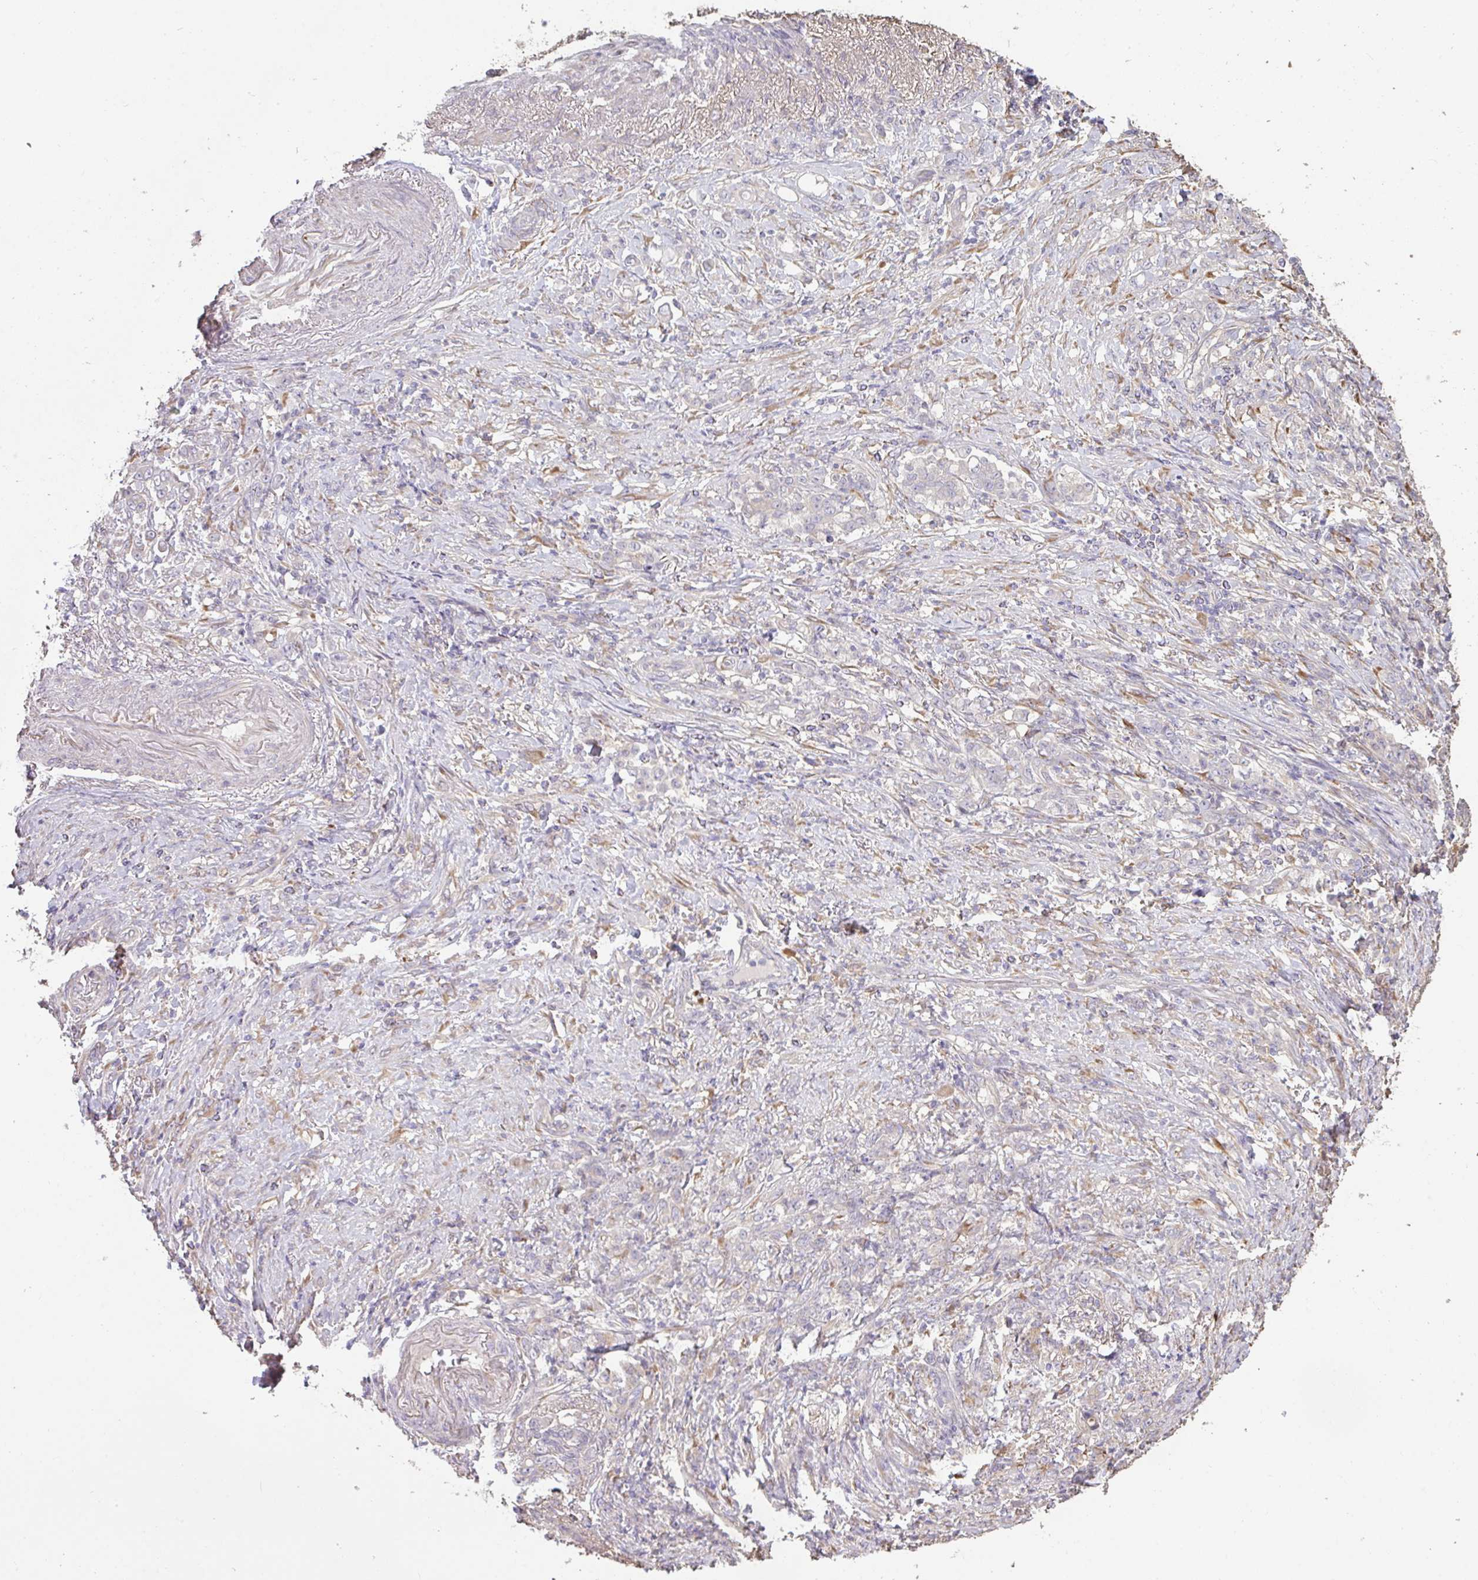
{"staining": {"intensity": "negative", "quantity": "none", "location": "none"}, "tissue": "stomach cancer", "cell_type": "Tumor cells", "image_type": "cancer", "snomed": [{"axis": "morphology", "description": "Adenocarcinoma, NOS"}, {"axis": "topography", "description": "Stomach"}], "caption": "Adenocarcinoma (stomach) was stained to show a protein in brown. There is no significant expression in tumor cells.", "gene": "BRINP3", "patient": {"sex": "female", "age": 79}}